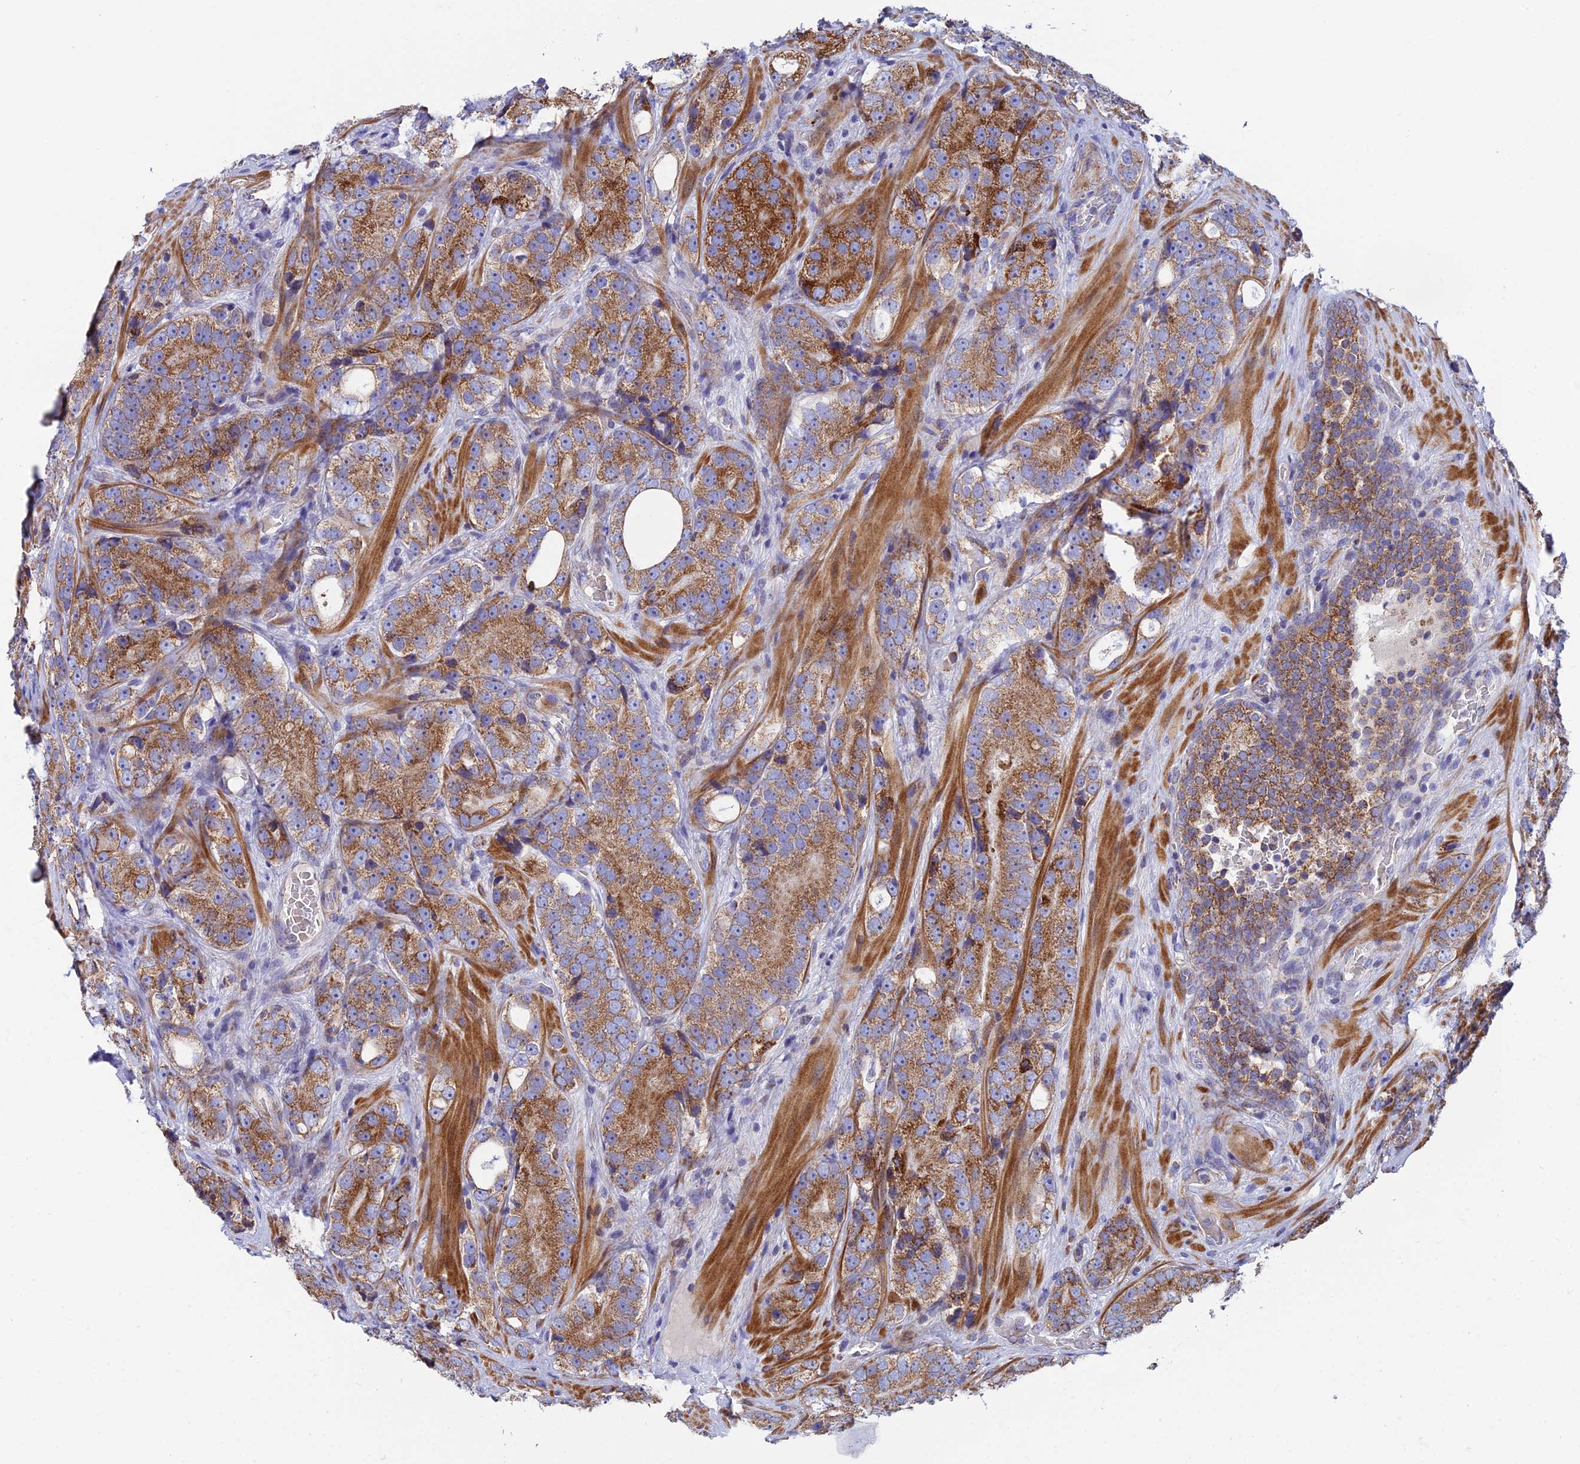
{"staining": {"intensity": "moderate", "quantity": ">75%", "location": "cytoplasmic/membranous"}, "tissue": "prostate cancer", "cell_type": "Tumor cells", "image_type": "cancer", "snomed": [{"axis": "morphology", "description": "Adenocarcinoma, High grade"}, {"axis": "topography", "description": "Prostate"}], "caption": "Prostate adenocarcinoma (high-grade) was stained to show a protein in brown. There is medium levels of moderate cytoplasmic/membranous staining in approximately >75% of tumor cells.", "gene": "CSPG4", "patient": {"sex": "male", "age": 56}}